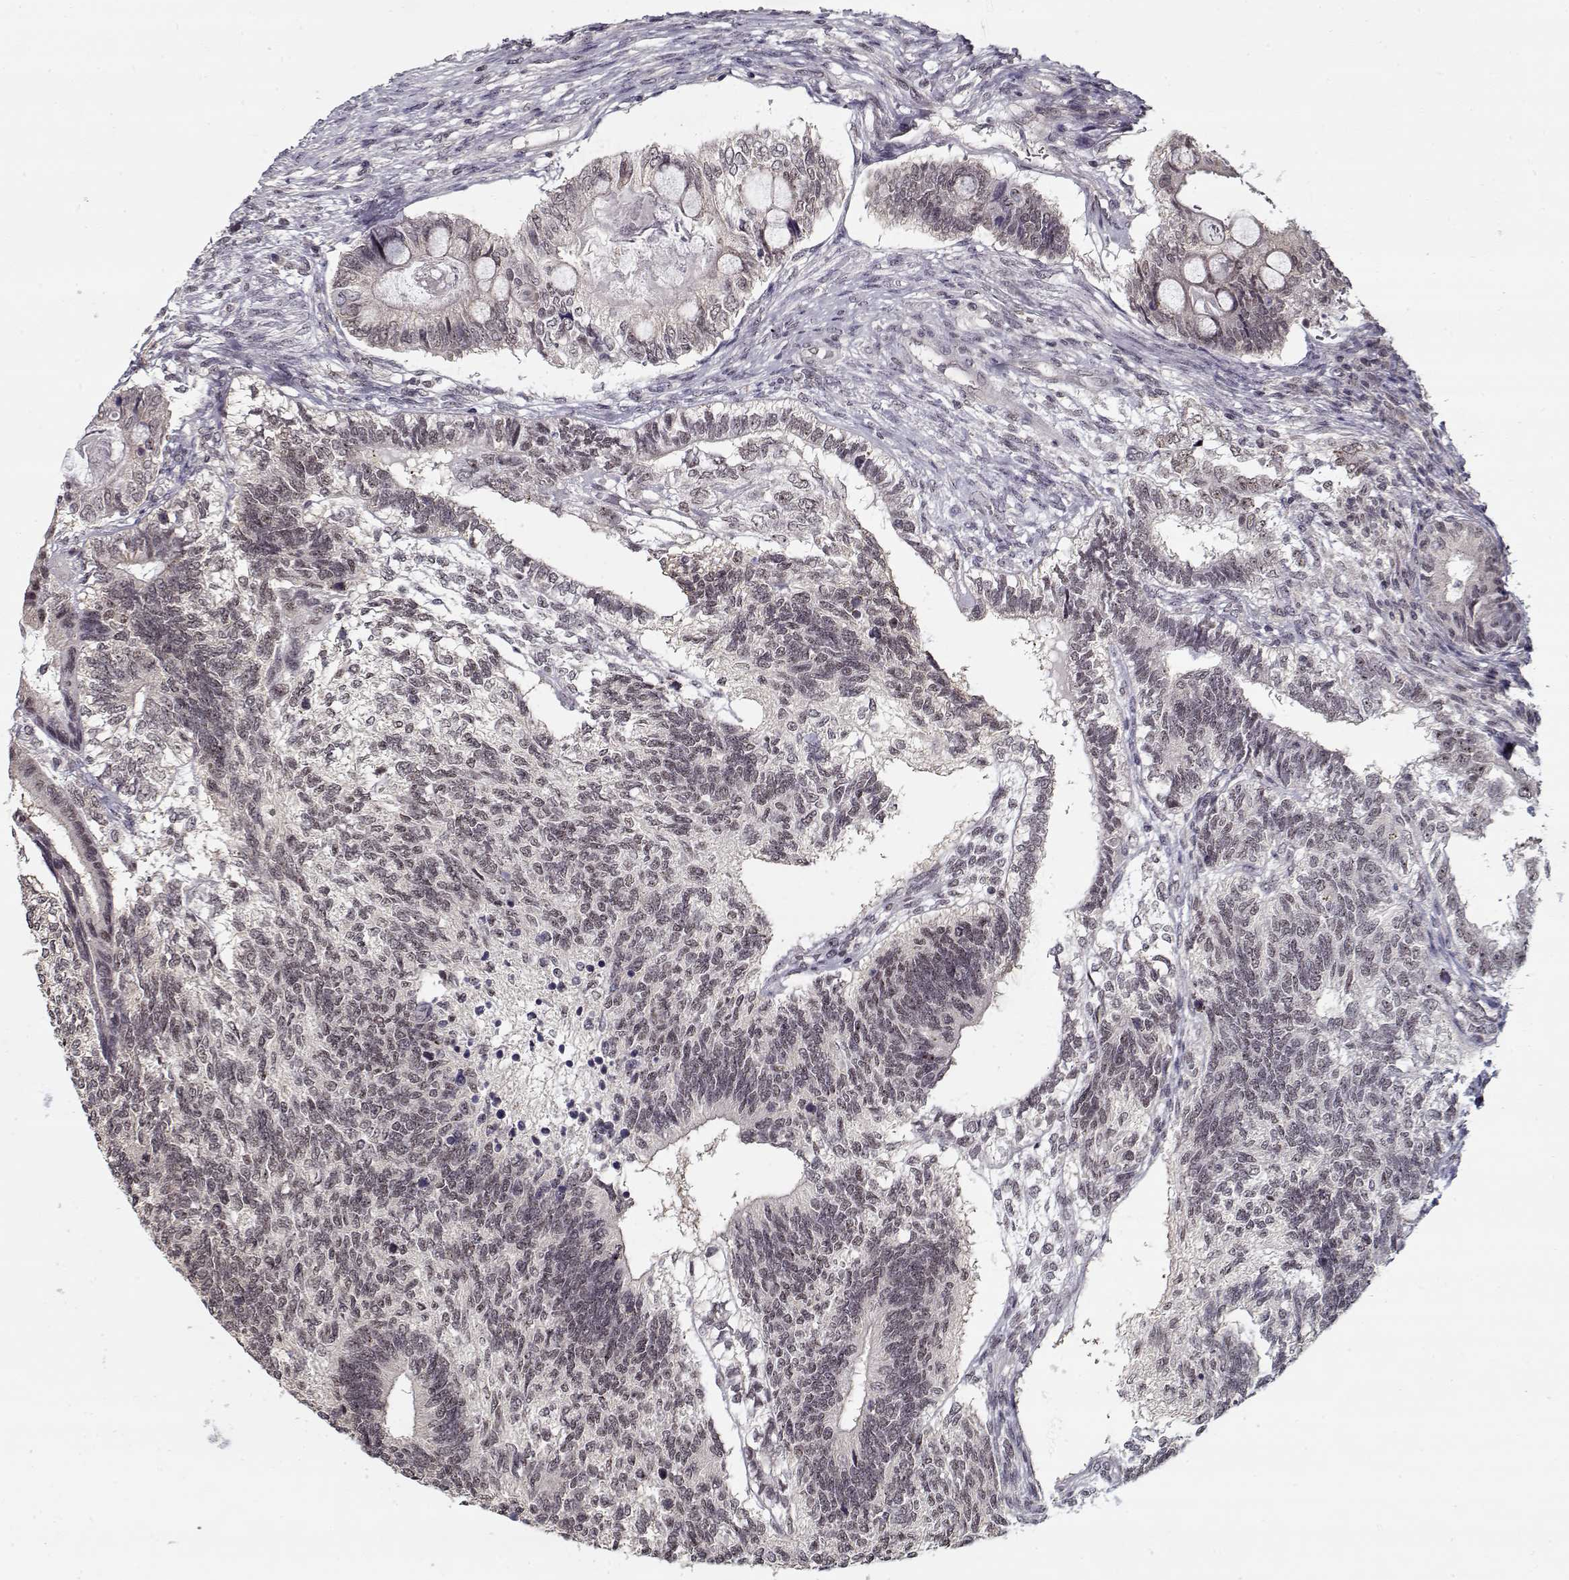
{"staining": {"intensity": "weak", "quantity": "<25%", "location": "nuclear"}, "tissue": "testis cancer", "cell_type": "Tumor cells", "image_type": "cancer", "snomed": [{"axis": "morphology", "description": "Seminoma, NOS"}, {"axis": "morphology", "description": "Carcinoma, Embryonal, NOS"}, {"axis": "topography", "description": "Testis"}], "caption": "DAB immunohistochemical staining of testis seminoma demonstrates no significant staining in tumor cells. (DAB IHC, high magnification).", "gene": "TESPA1", "patient": {"sex": "male", "age": 41}}